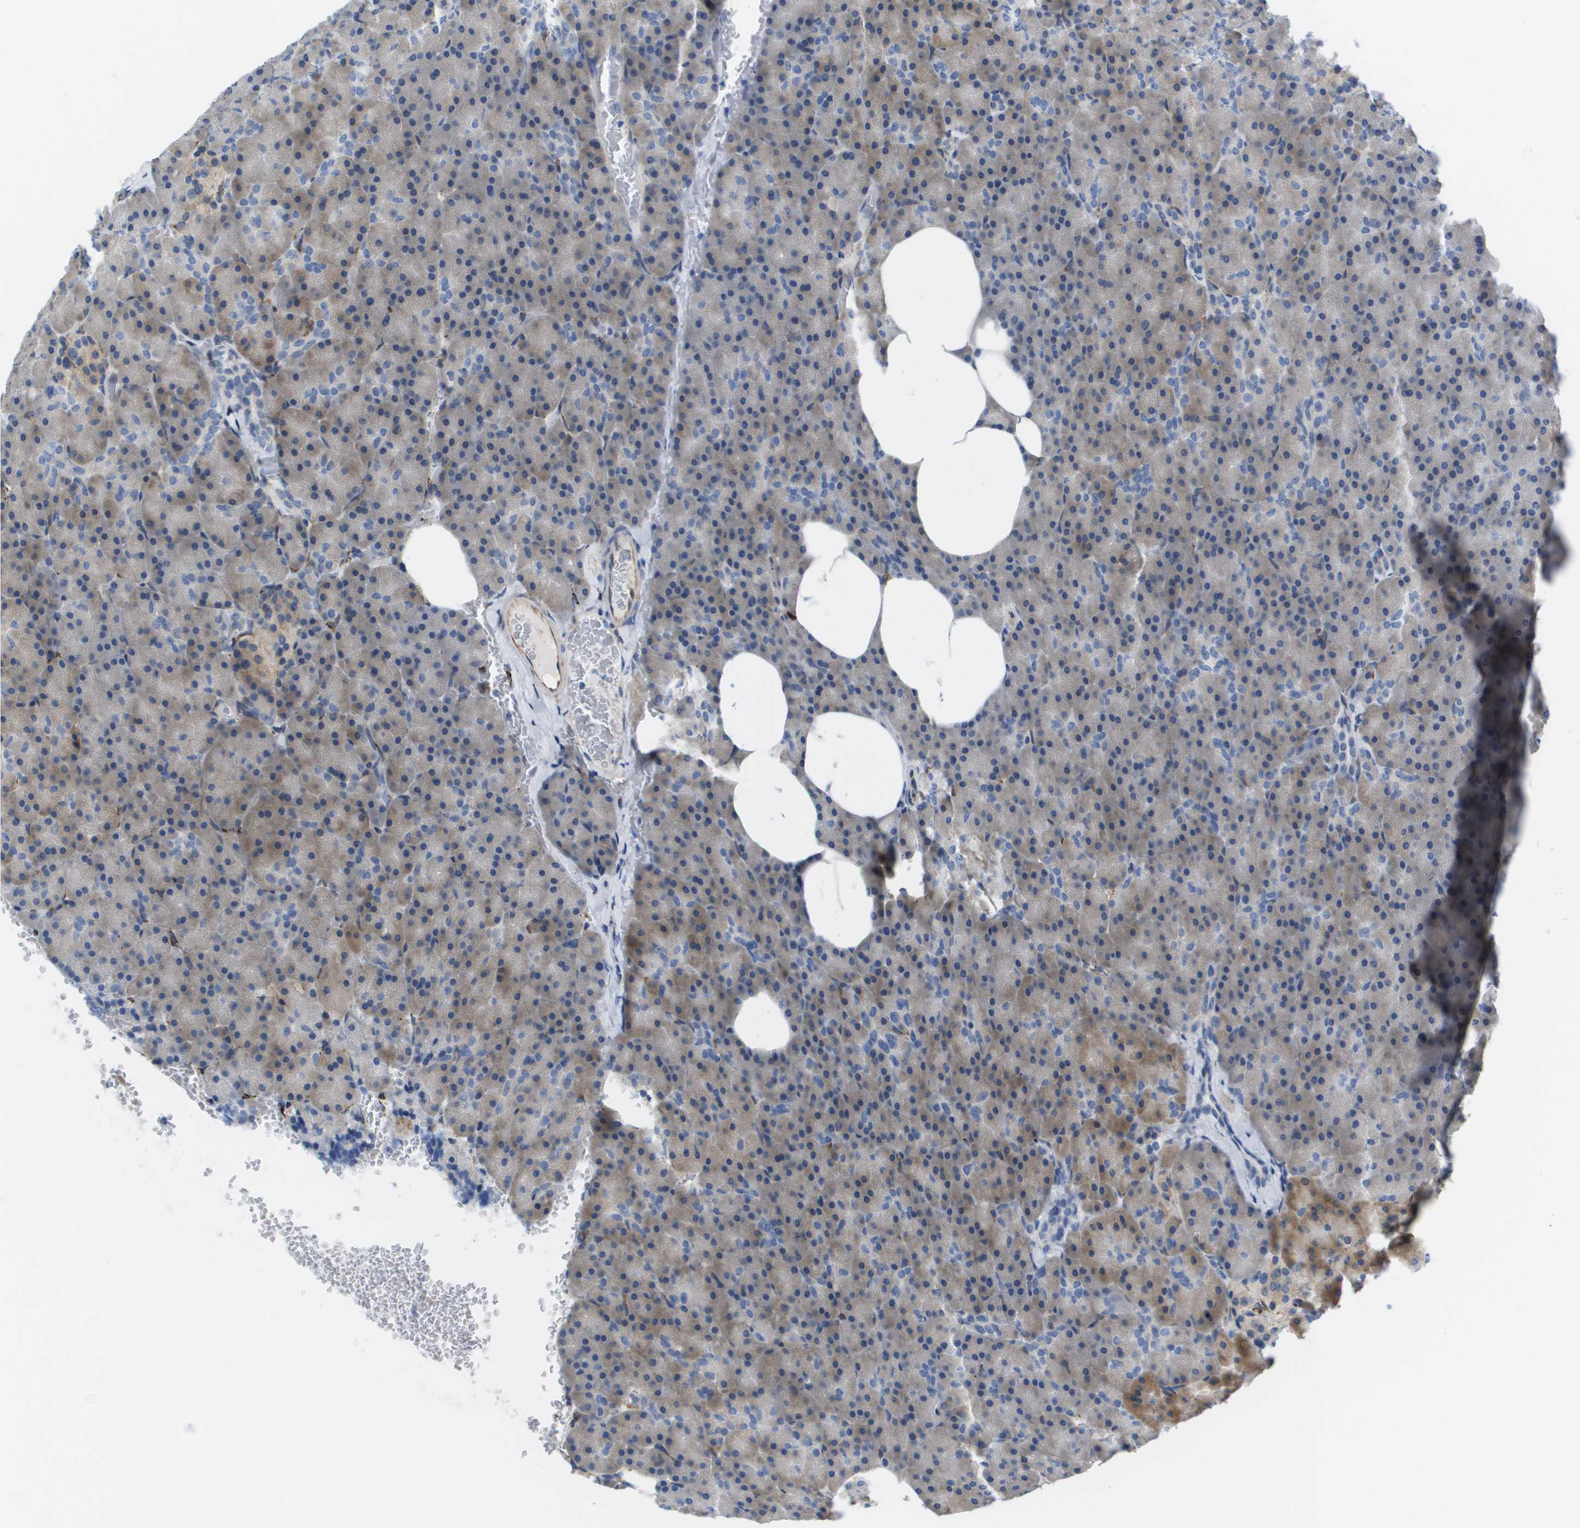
{"staining": {"intensity": "moderate", "quantity": "25%-75%", "location": "cytoplasmic/membranous"}, "tissue": "pancreas", "cell_type": "Exocrine glandular cells", "image_type": "normal", "snomed": [{"axis": "morphology", "description": "Normal tissue, NOS"}, {"axis": "topography", "description": "Pancreas"}], "caption": "A brown stain shows moderate cytoplasmic/membranous staining of a protein in exocrine glandular cells of unremarkable pancreas. (DAB IHC, brown staining for protein, blue staining for nuclei).", "gene": "ST3GAL2", "patient": {"sex": "female", "age": 35}}